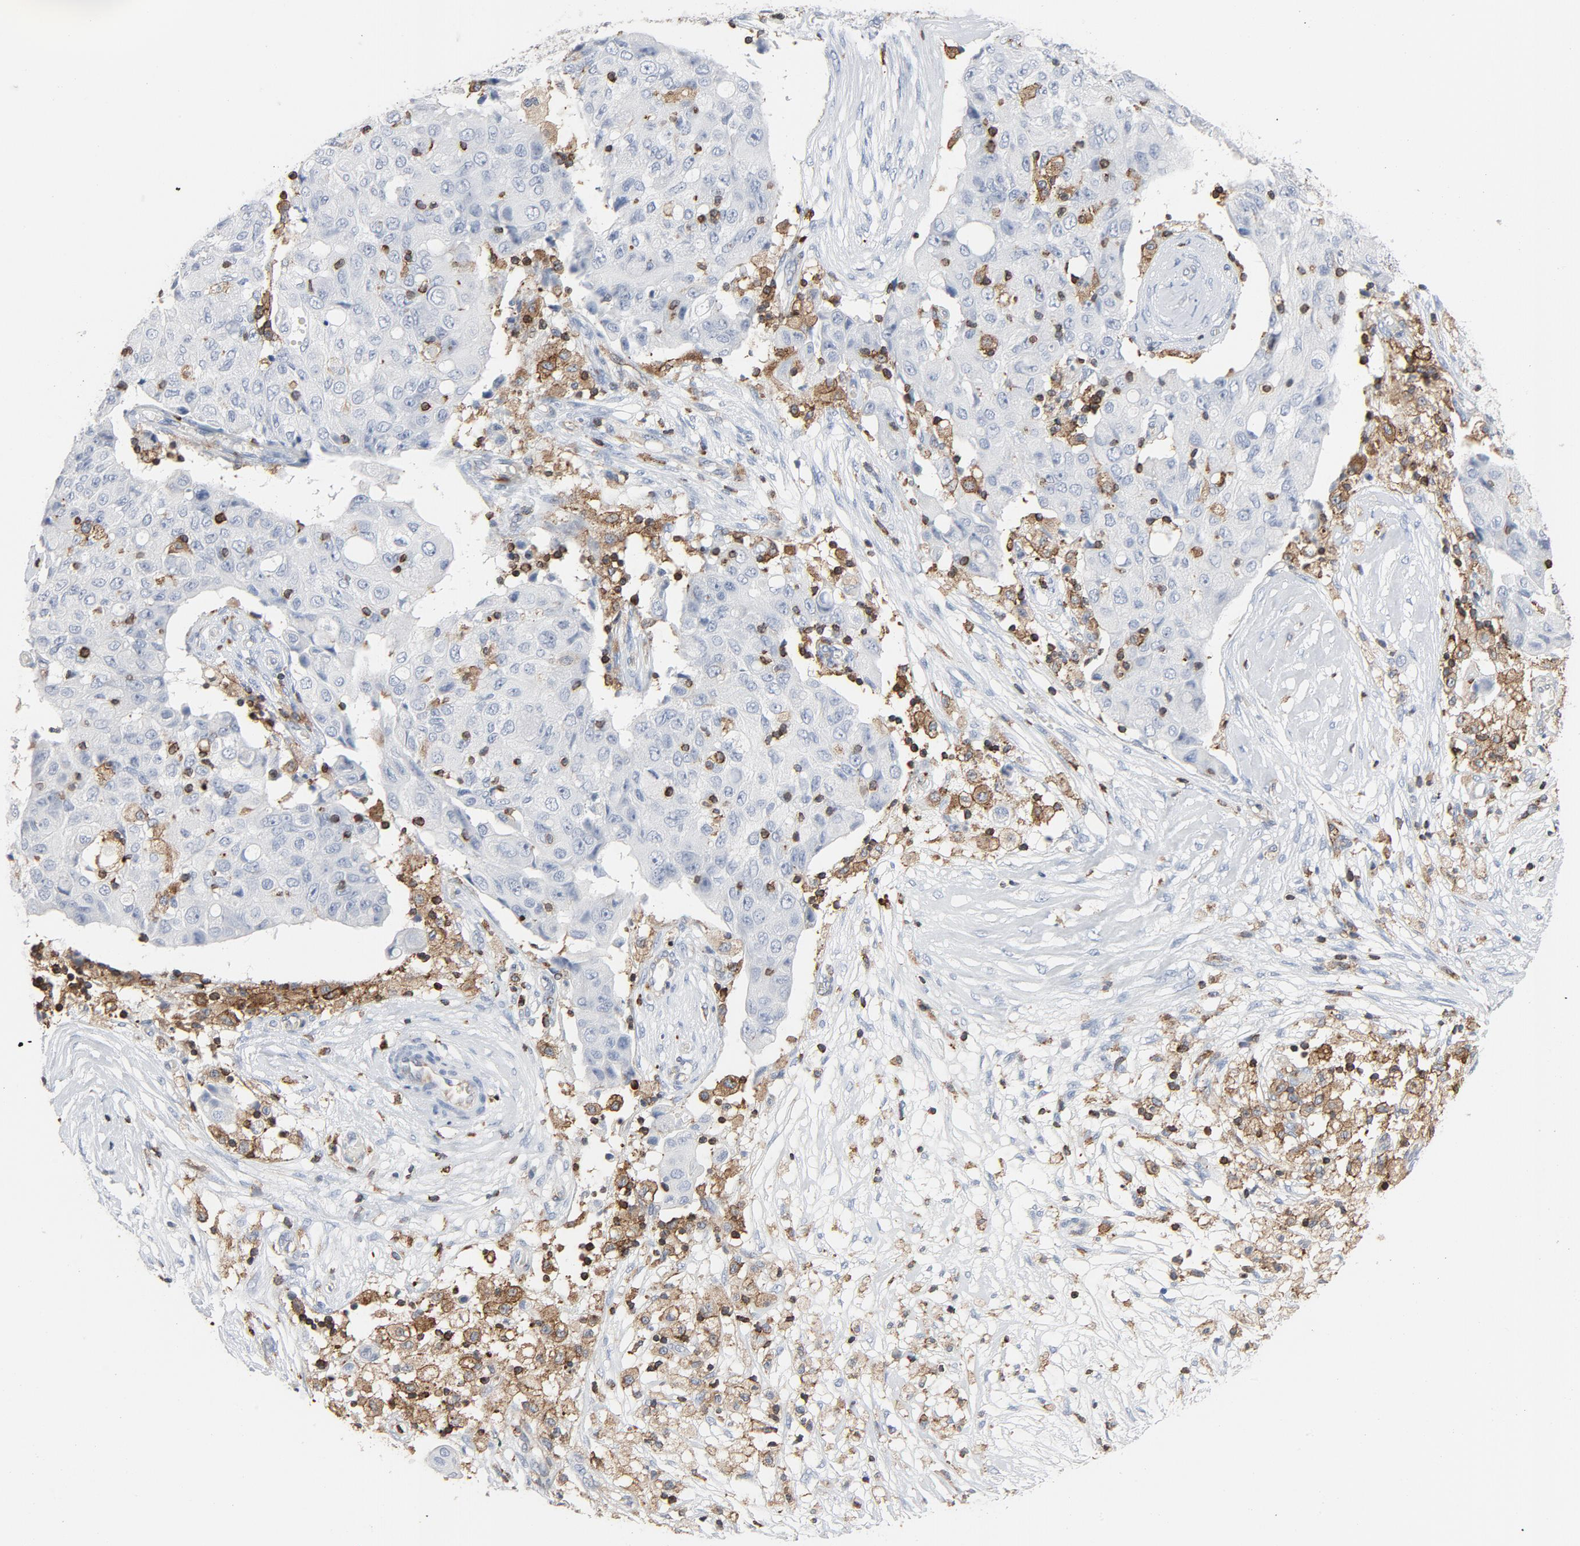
{"staining": {"intensity": "negative", "quantity": "none", "location": "none"}, "tissue": "ovarian cancer", "cell_type": "Tumor cells", "image_type": "cancer", "snomed": [{"axis": "morphology", "description": "Carcinoma, endometroid"}, {"axis": "topography", "description": "Ovary"}], "caption": "A histopathology image of ovarian endometroid carcinoma stained for a protein reveals no brown staining in tumor cells. Nuclei are stained in blue.", "gene": "LCP2", "patient": {"sex": "female", "age": 42}}